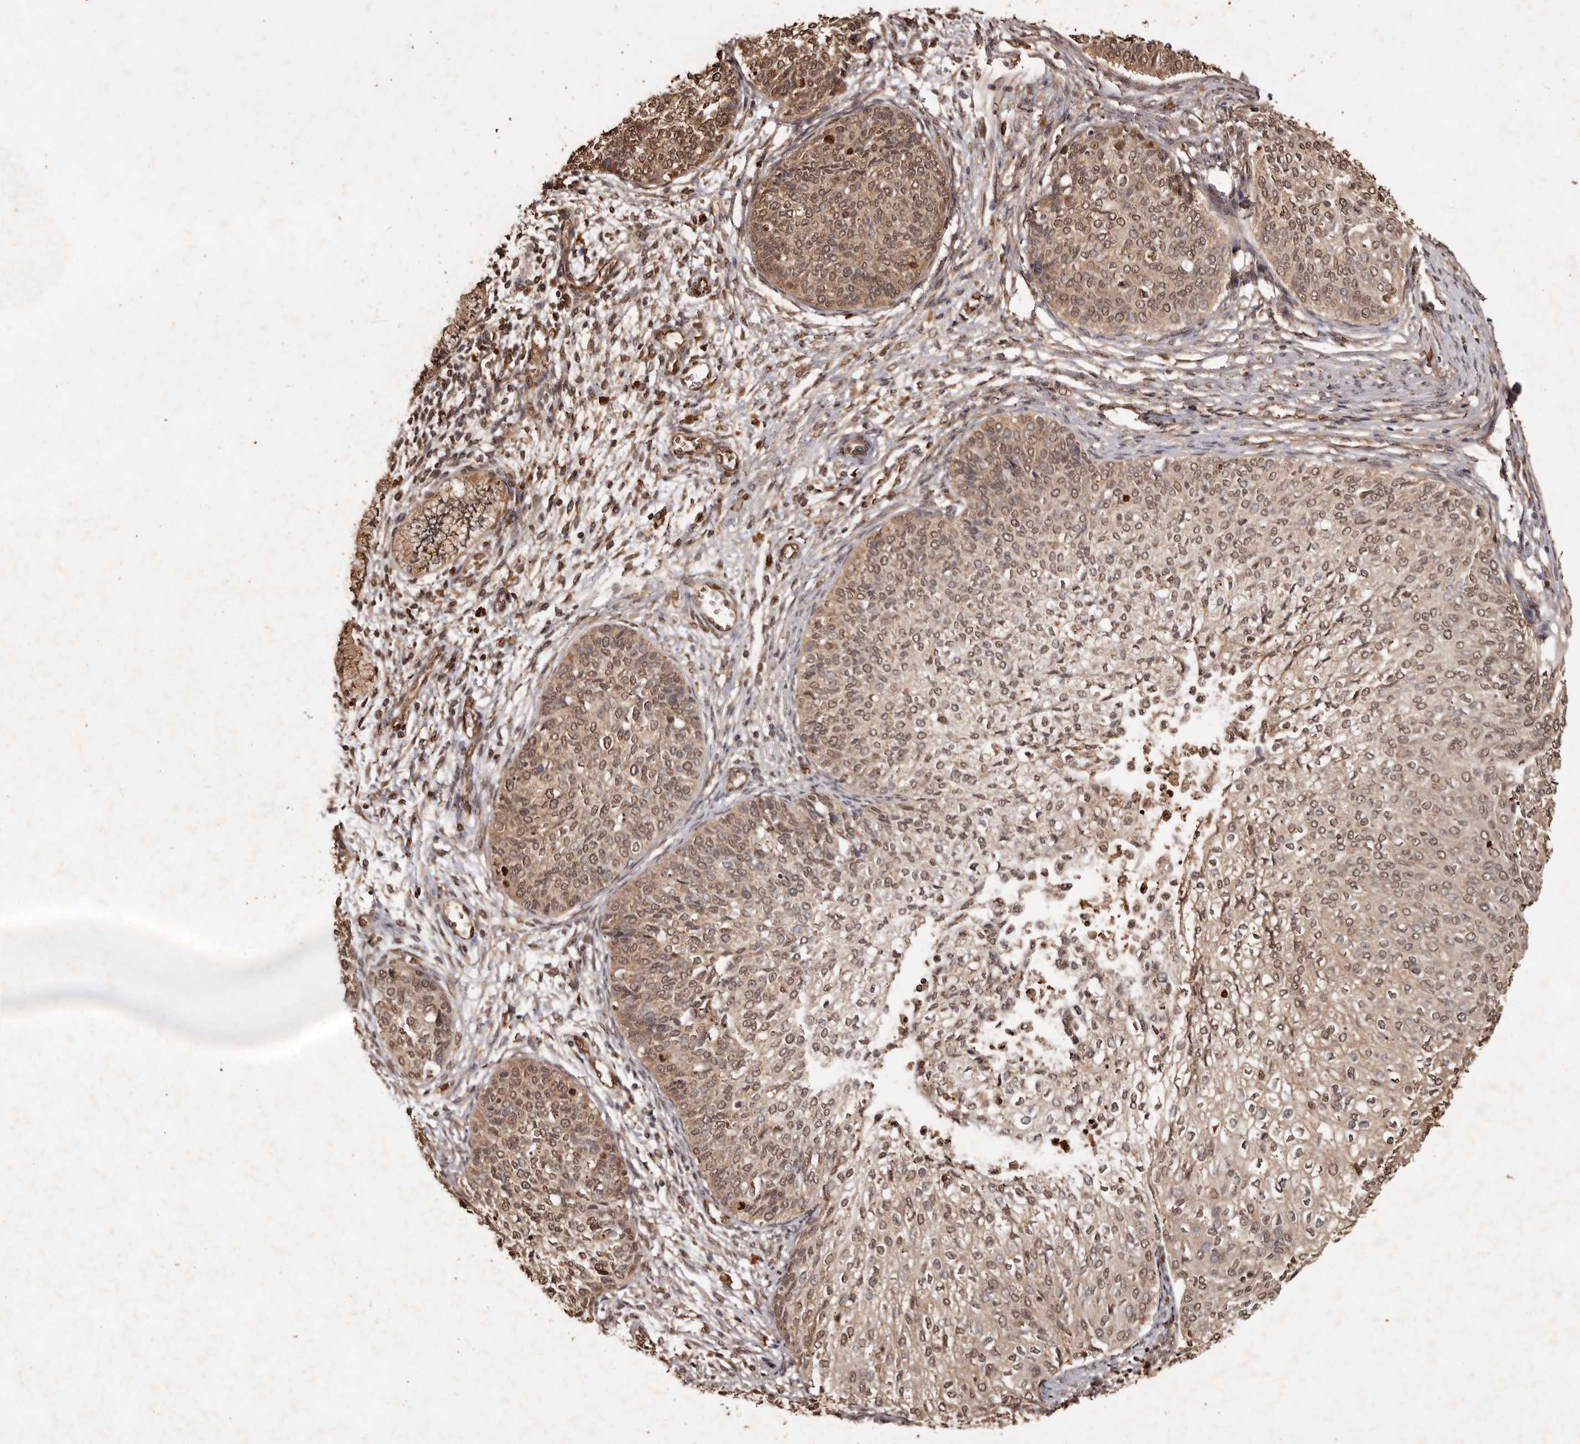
{"staining": {"intensity": "moderate", "quantity": ">75%", "location": "cytoplasmic/membranous,nuclear"}, "tissue": "cervical cancer", "cell_type": "Tumor cells", "image_type": "cancer", "snomed": [{"axis": "morphology", "description": "Squamous cell carcinoma, NOS"}, {"axis": "topography", "description": "Cervix"}], "caption": "Cervical squamous cell carcinoma was stained to show a protein in brown. There is medium levels of moderate cytoplasmic/membranous and nuclear expression in approximately >75% of tumor cells.", "gene": "NOTCH1", "patient": {"sex": "female", "age": 37}}